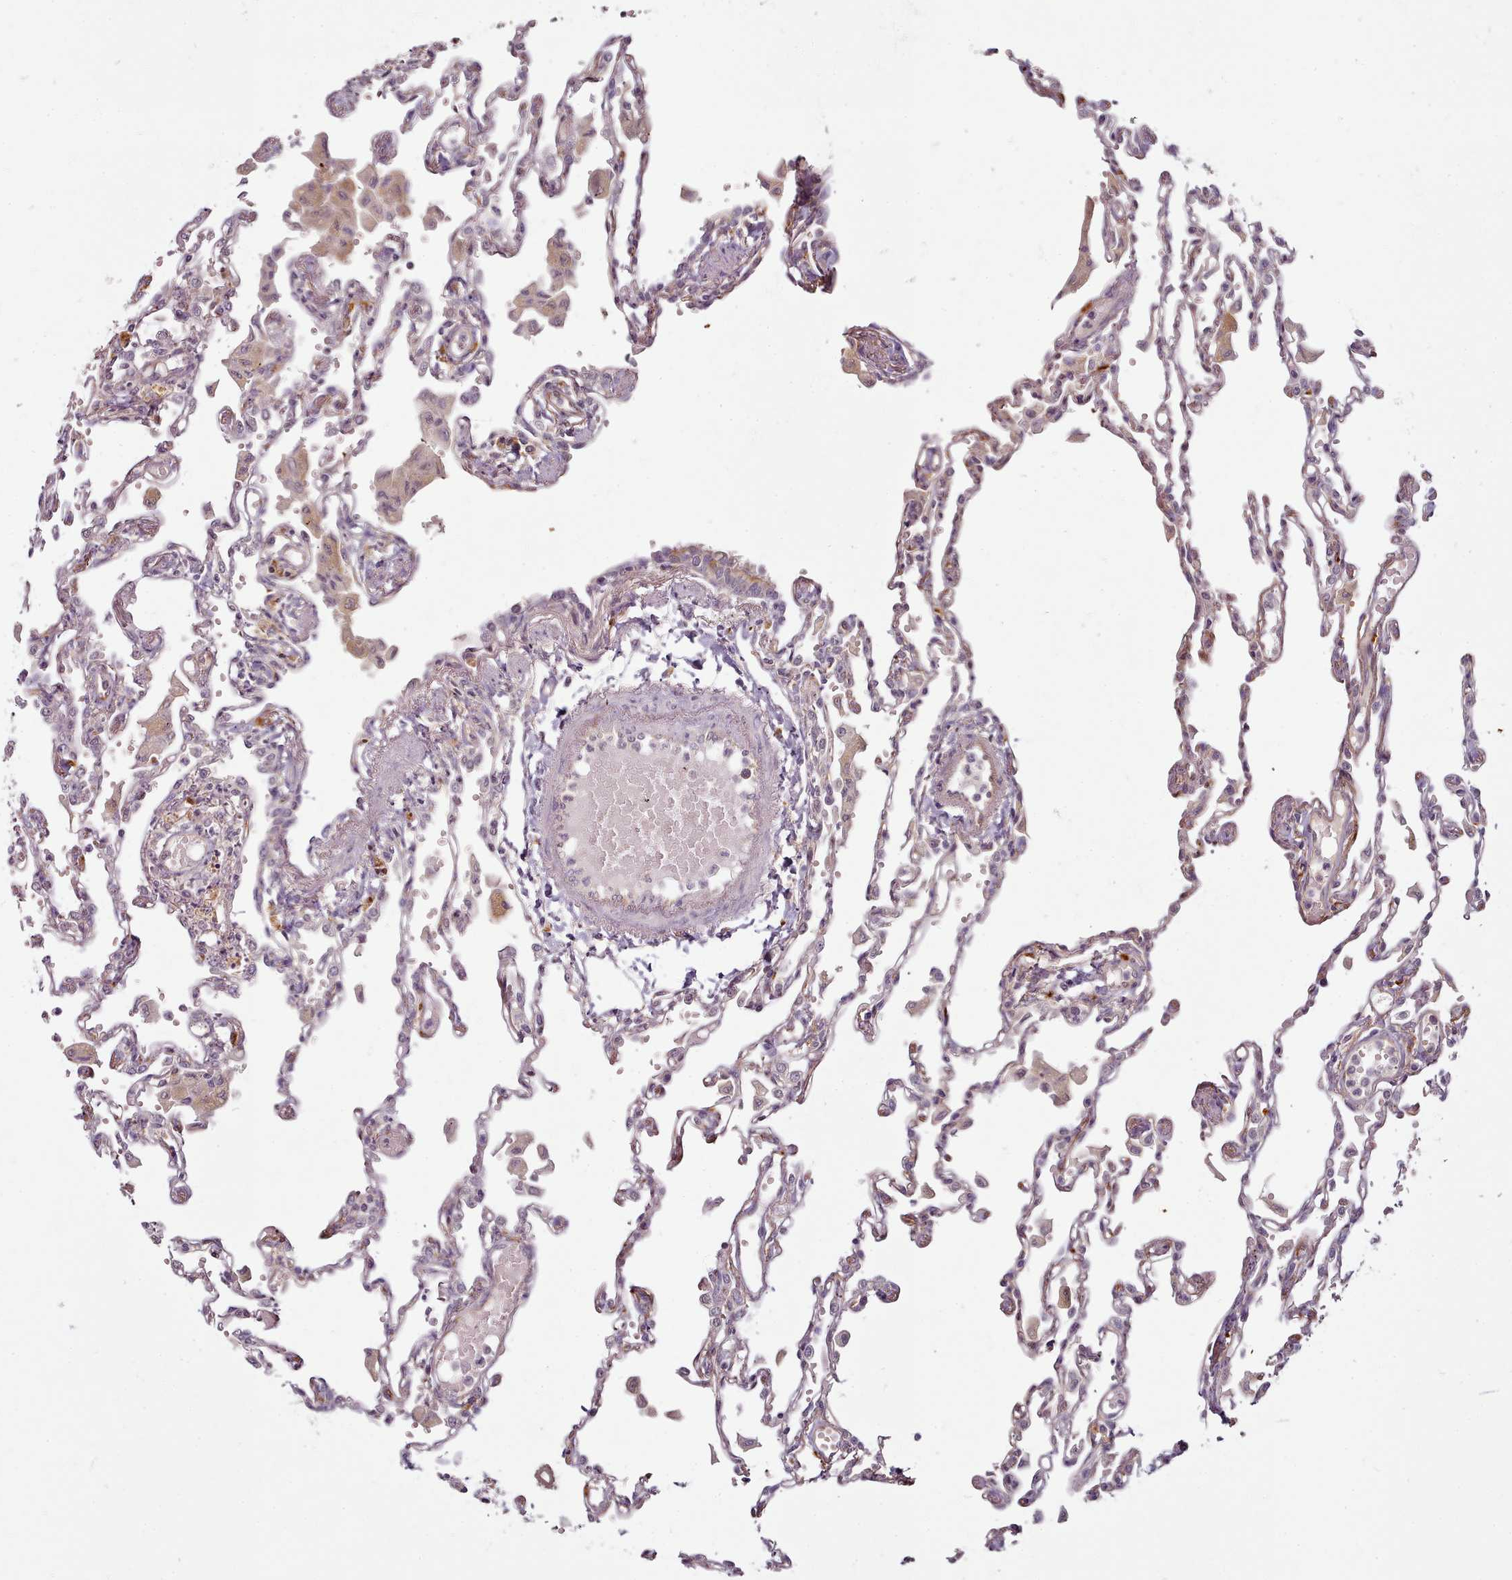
{"staining": {"intensity": "negative", "quantity": "none", "location": "none"}, "tissue": "lung", "cell_type": "Alveolar cells", "image_type": "normal", "snomed": [{"axis": "morphology", "description": "Normal tissue, NOS"}, {"axis": "topography", "description": "Bronchus"}, {"axis": "topography", "description": "Lung"}], "caption": "IHC histopathology image of benign human lung stained for a protein (brown), which shows no positivity in alveolar cells. (IHC, brightfield microscopy, high magnification).", "gene": "C1QTNF5", "patient": {"sex": "female", "age": 49}}